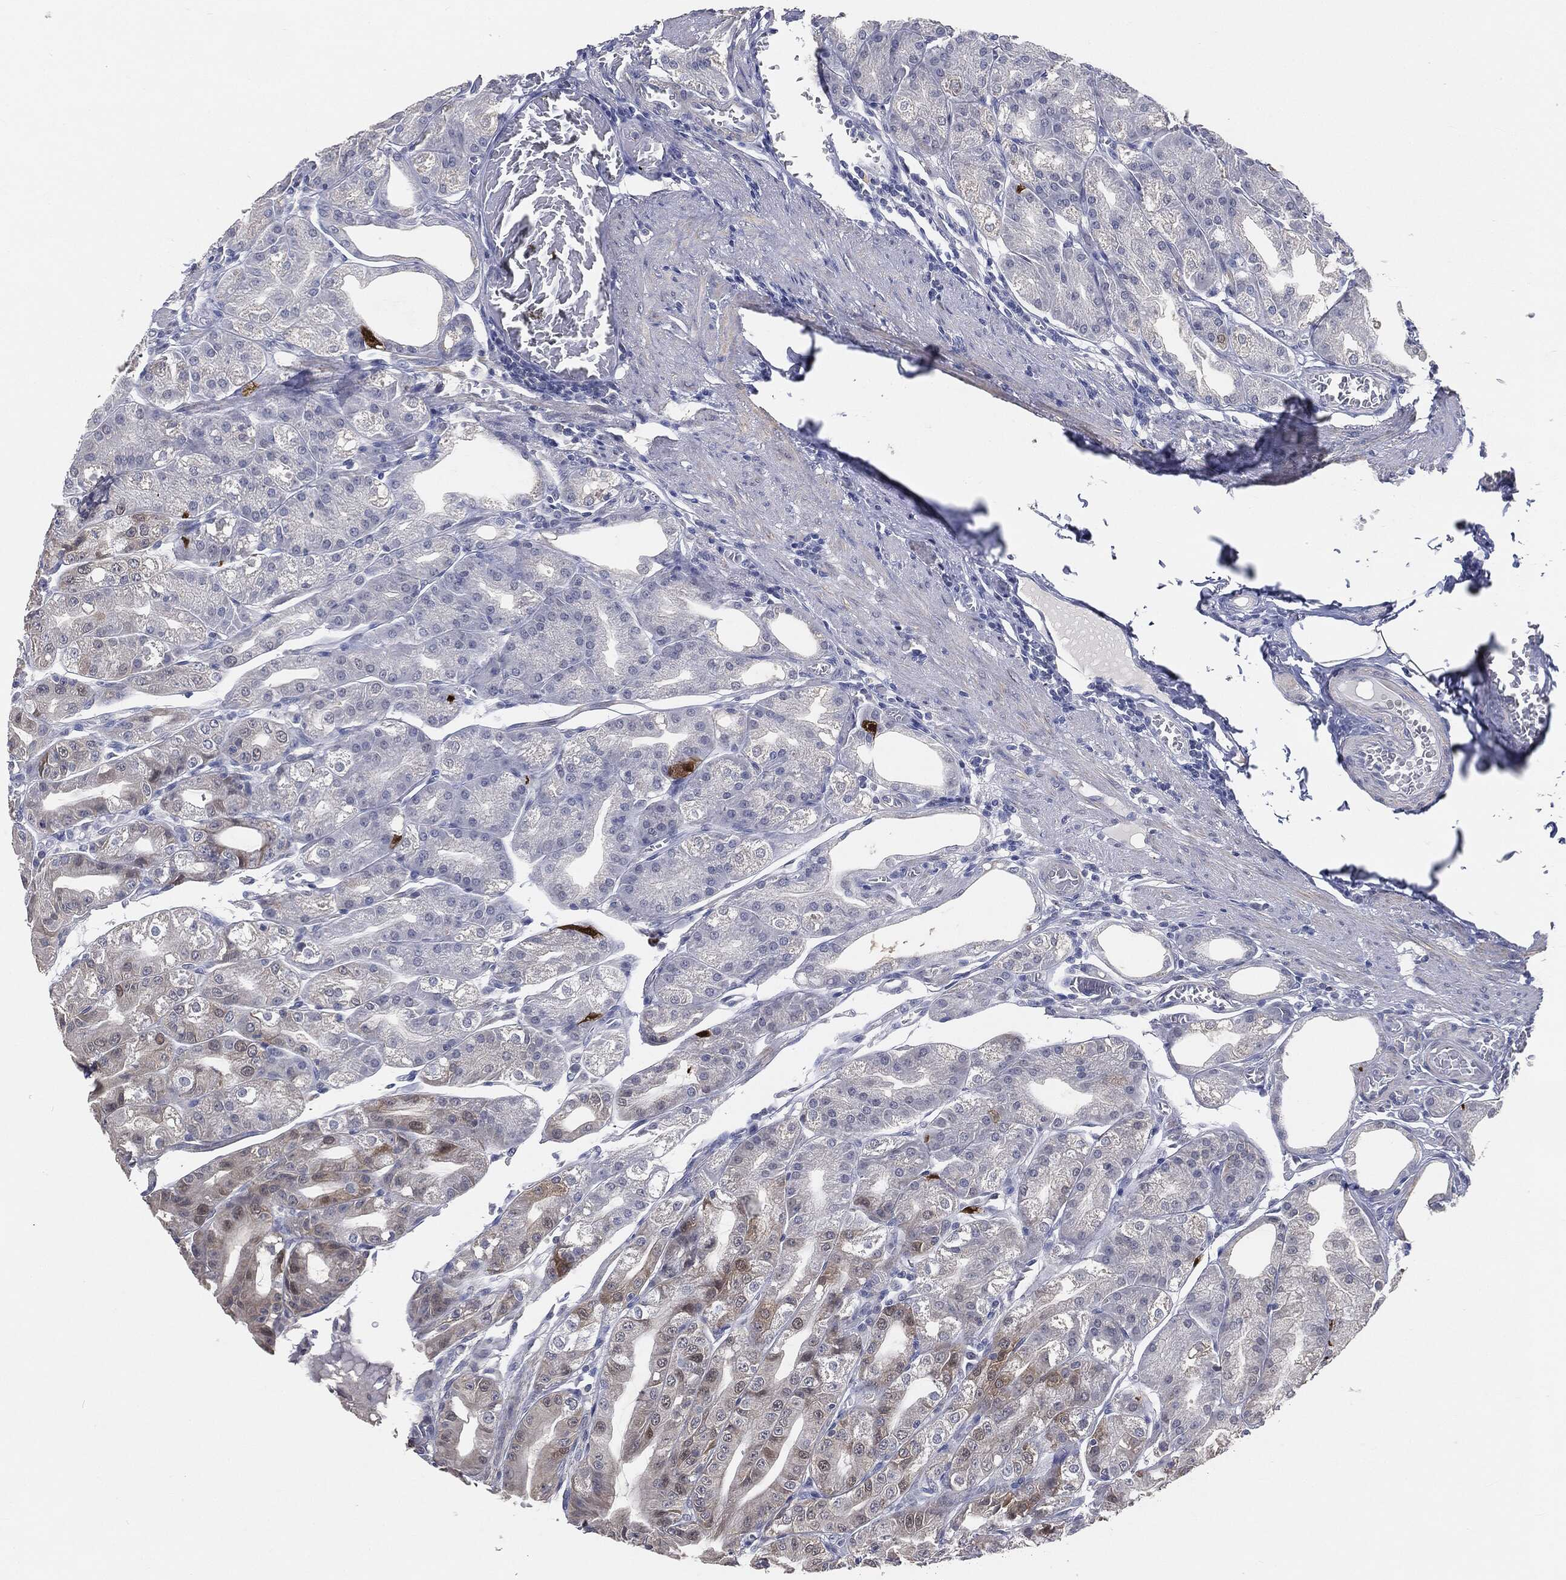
{"staining": {"intensity": "weak", "quantity": "<25%", "location": "cytoplasmic/membranous"}, "tissue": "stomach", "cell_type": "Glandular cells", "image_type": "normal", "snomed": [{"axis": "morphology", "description": "Normal tissue, NOS"}, {"axis": "topography", "description": "Stomach"}], "caption": "Glandular cells show no significant expression in benign stomach. (Brightfield microscopy of DAB immunohistochemistry at high magnification).", "gene": "SLC2A2", "patient": {"sex": "male", "age": 71}}